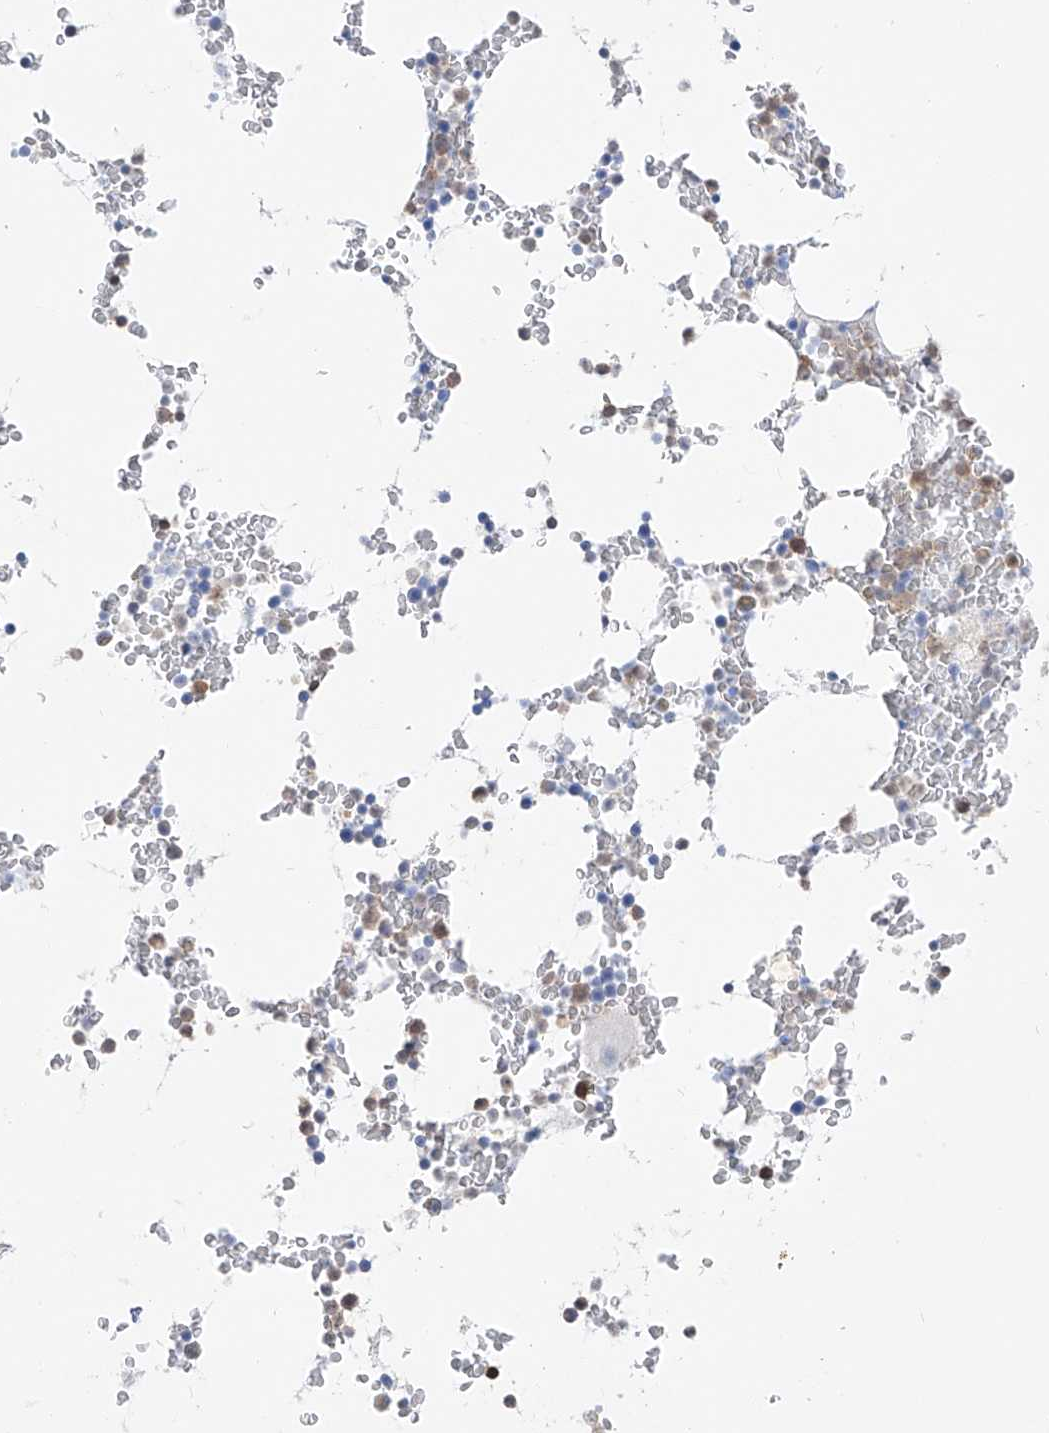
{"staining": {"intensity": "weak", "quantity": "<25%", "location": "cytoplasmic/membranous"}, "tissue": "bone marrow", "cell_type": "Hematopoietic cells", "image_type": "normal", "snomed": [{"axis": "morphology", "description": "Normal tissue, NOS"}, {"axis": "topography", "description": "Bone marrow"}], "caption": "This is a photomicrograph of immunohistochemistry (IHC) staining of normal bone marrow, which shows no staining in hematopoietic cells.", "gene": "UFL1", "patient": {"sex": "male", "age": 58}}